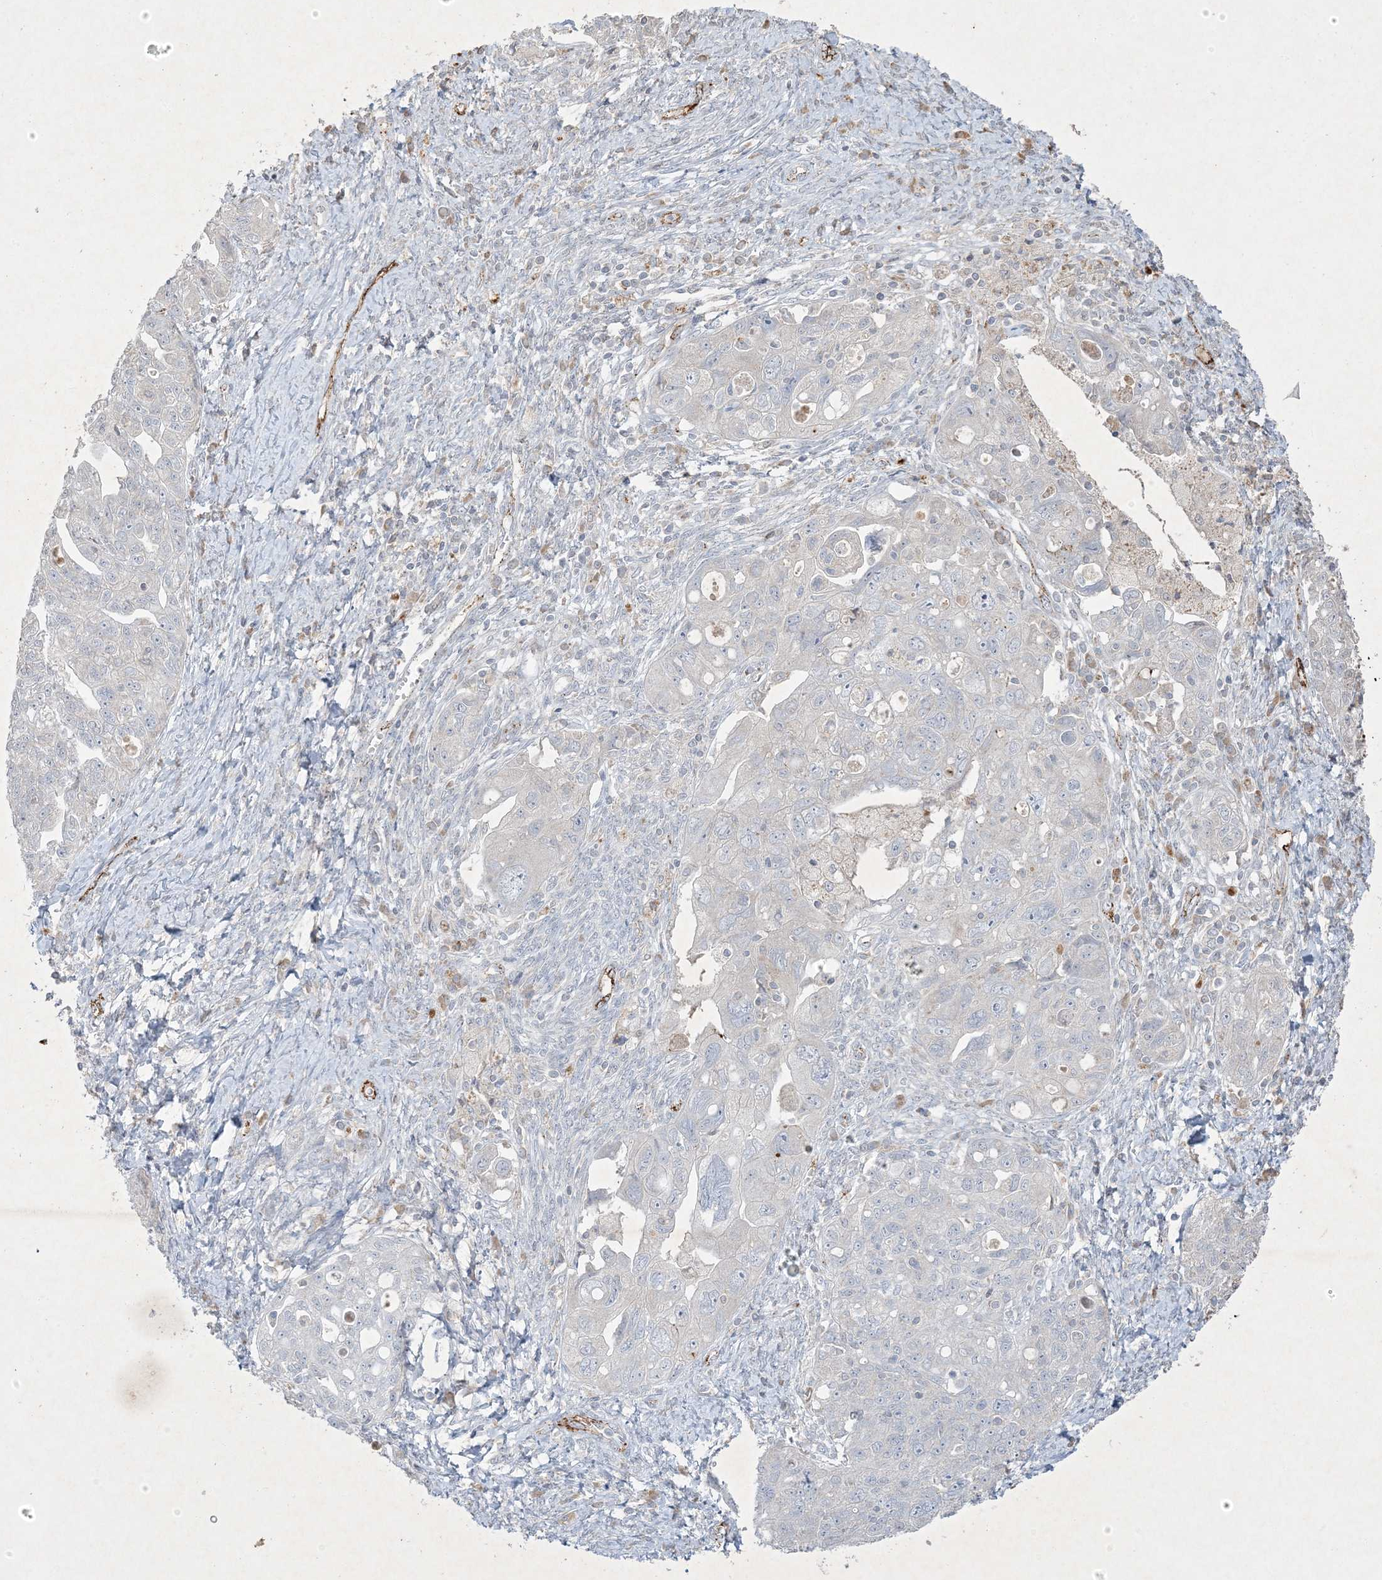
{"staining": {"intensity": "negative", "quantity": "none", "location": "none"}, "tissue": "ovarian cancer", "cell_type": "Tumor cells", "image_type": "cancer", "snomed": [{"axis": "morphology", "description": "Carcinoma, NOS"}, {"axis": "morphology", "description": "Cystadenocarcinoma, serous, NOS"}, {"axis": "topography", "description": "Ovary"}], "caption": "This is an immunohistochemistry (IHC) micrograph of ovarian cancer (carcinoma). There is no positivity in tumor cells.", "gene": "PRSS36", "patient": {"sex": "female", "age": 69}}